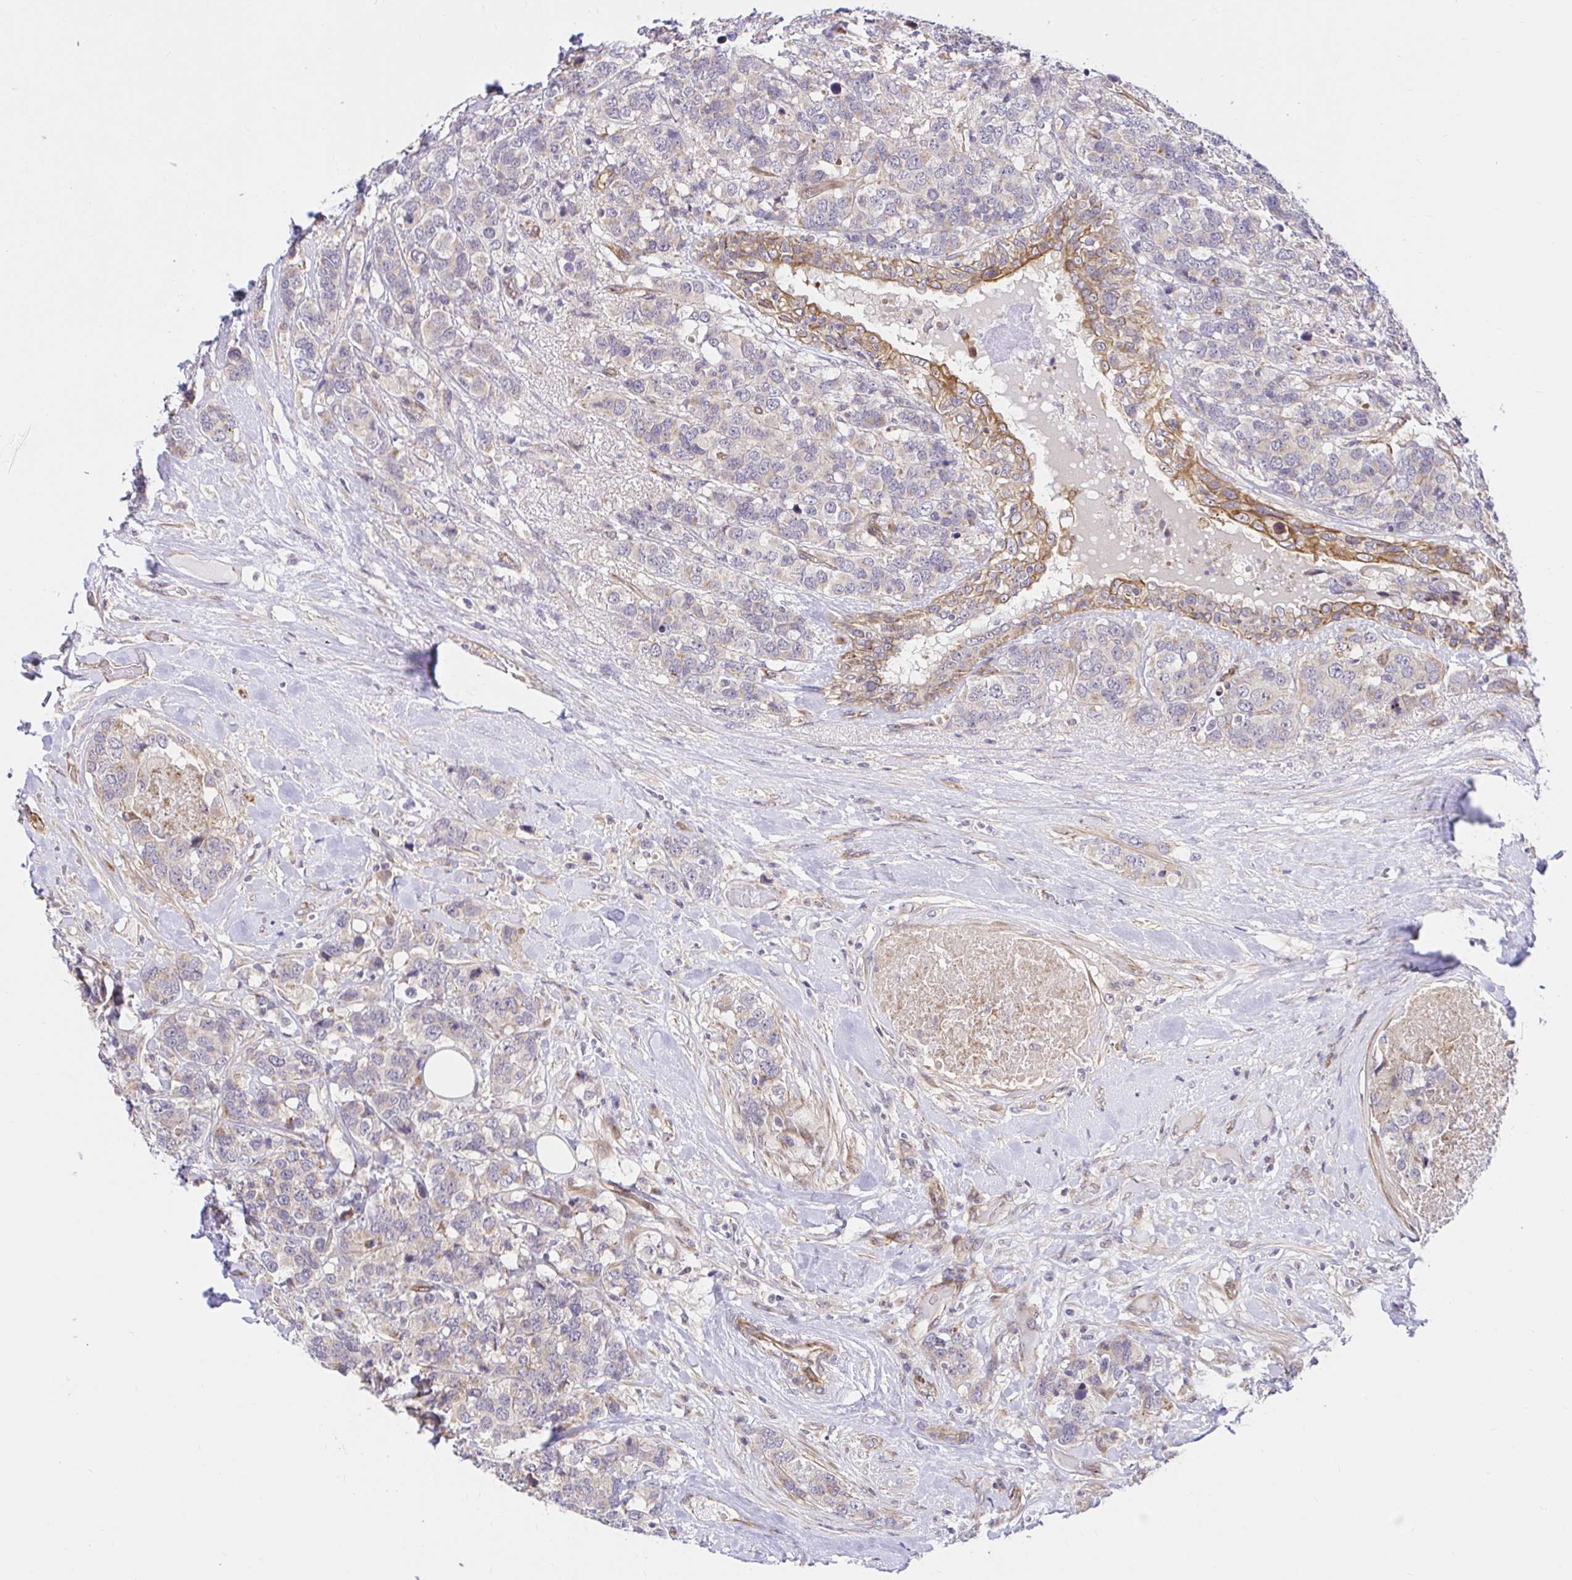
{"staining": {"intensity": "weak", "quantity": "<25%", "location": "cytoplasmic/membranous"}, "tissue": "breast cancer", "cell_type": "Tumor cells", "image_type": "cancer", "snomed": [{"axis": "morphology", "description": "Lobular carcinoma"}, {"axis": "topography", "description": "Breast"}], "caption": "Tumor cells show no significant staining in breast cancer. (IHC, brightfield microscopy, high magnification).", "gene": "TRIM55", "patient": {"sex": "female", "age": 59}}